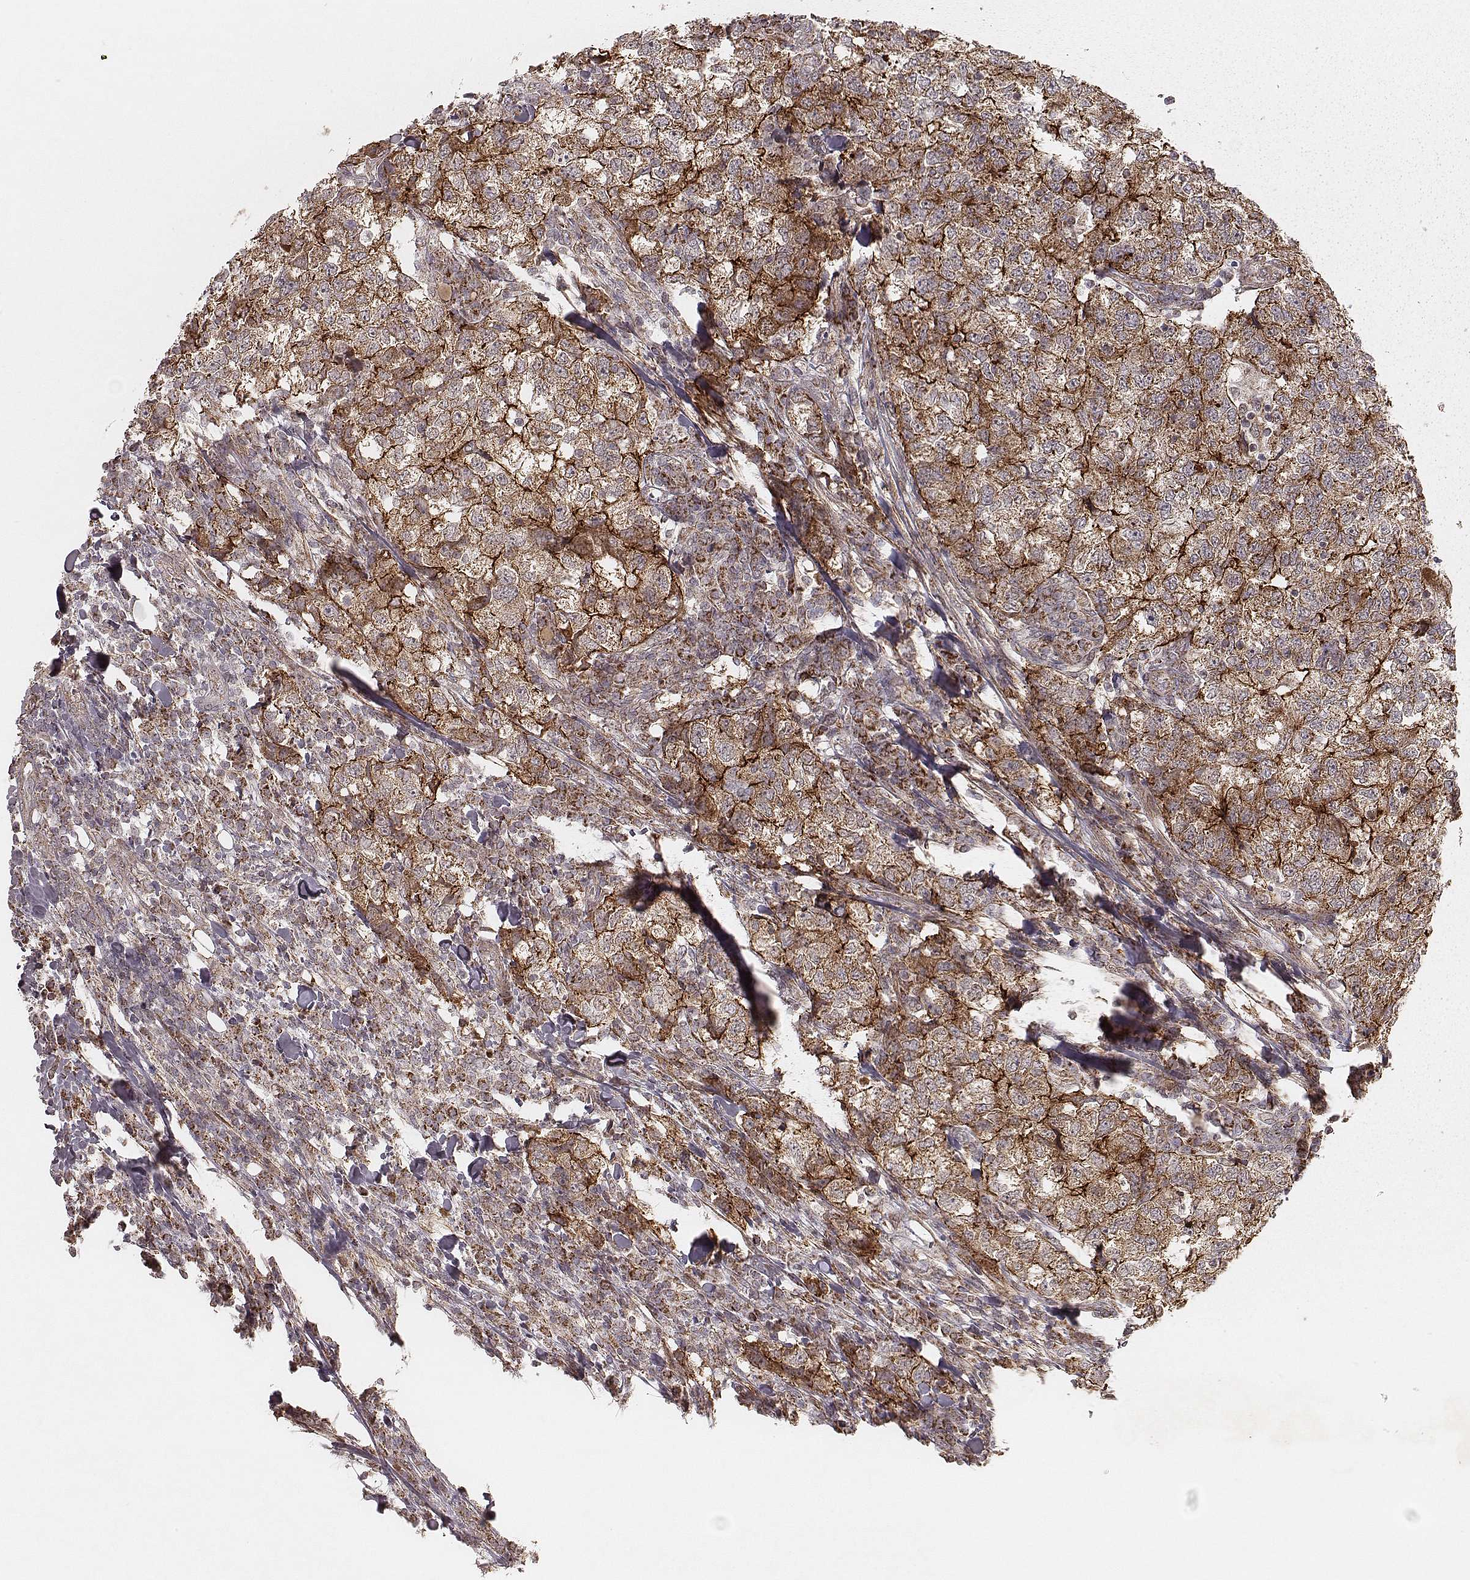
{"staining": {"intensity": "moderate", "quantity": ">75%", "location": "cytoplasmic/membranous"}, "tissue": "breast cancer", "cell_type": "Tumor cells", "image_type": "cancer", "snomed": [{"axis": "morphology", "description": "Duct carcinoma"}, {"axis": "topography", "description": "Breast"}], "caption": "Breast cancer tissue displays moderate cytoplasmic/membranous staining in about >75% of tumor cells, visualized by immunohistochemistry. (Stains: DAB in brown, nuclei in blue, Microscopy: brightfield microscopy at high magnification).", "gene": "NDUFA7", "patient": {"sex": "female", "age": 30}}